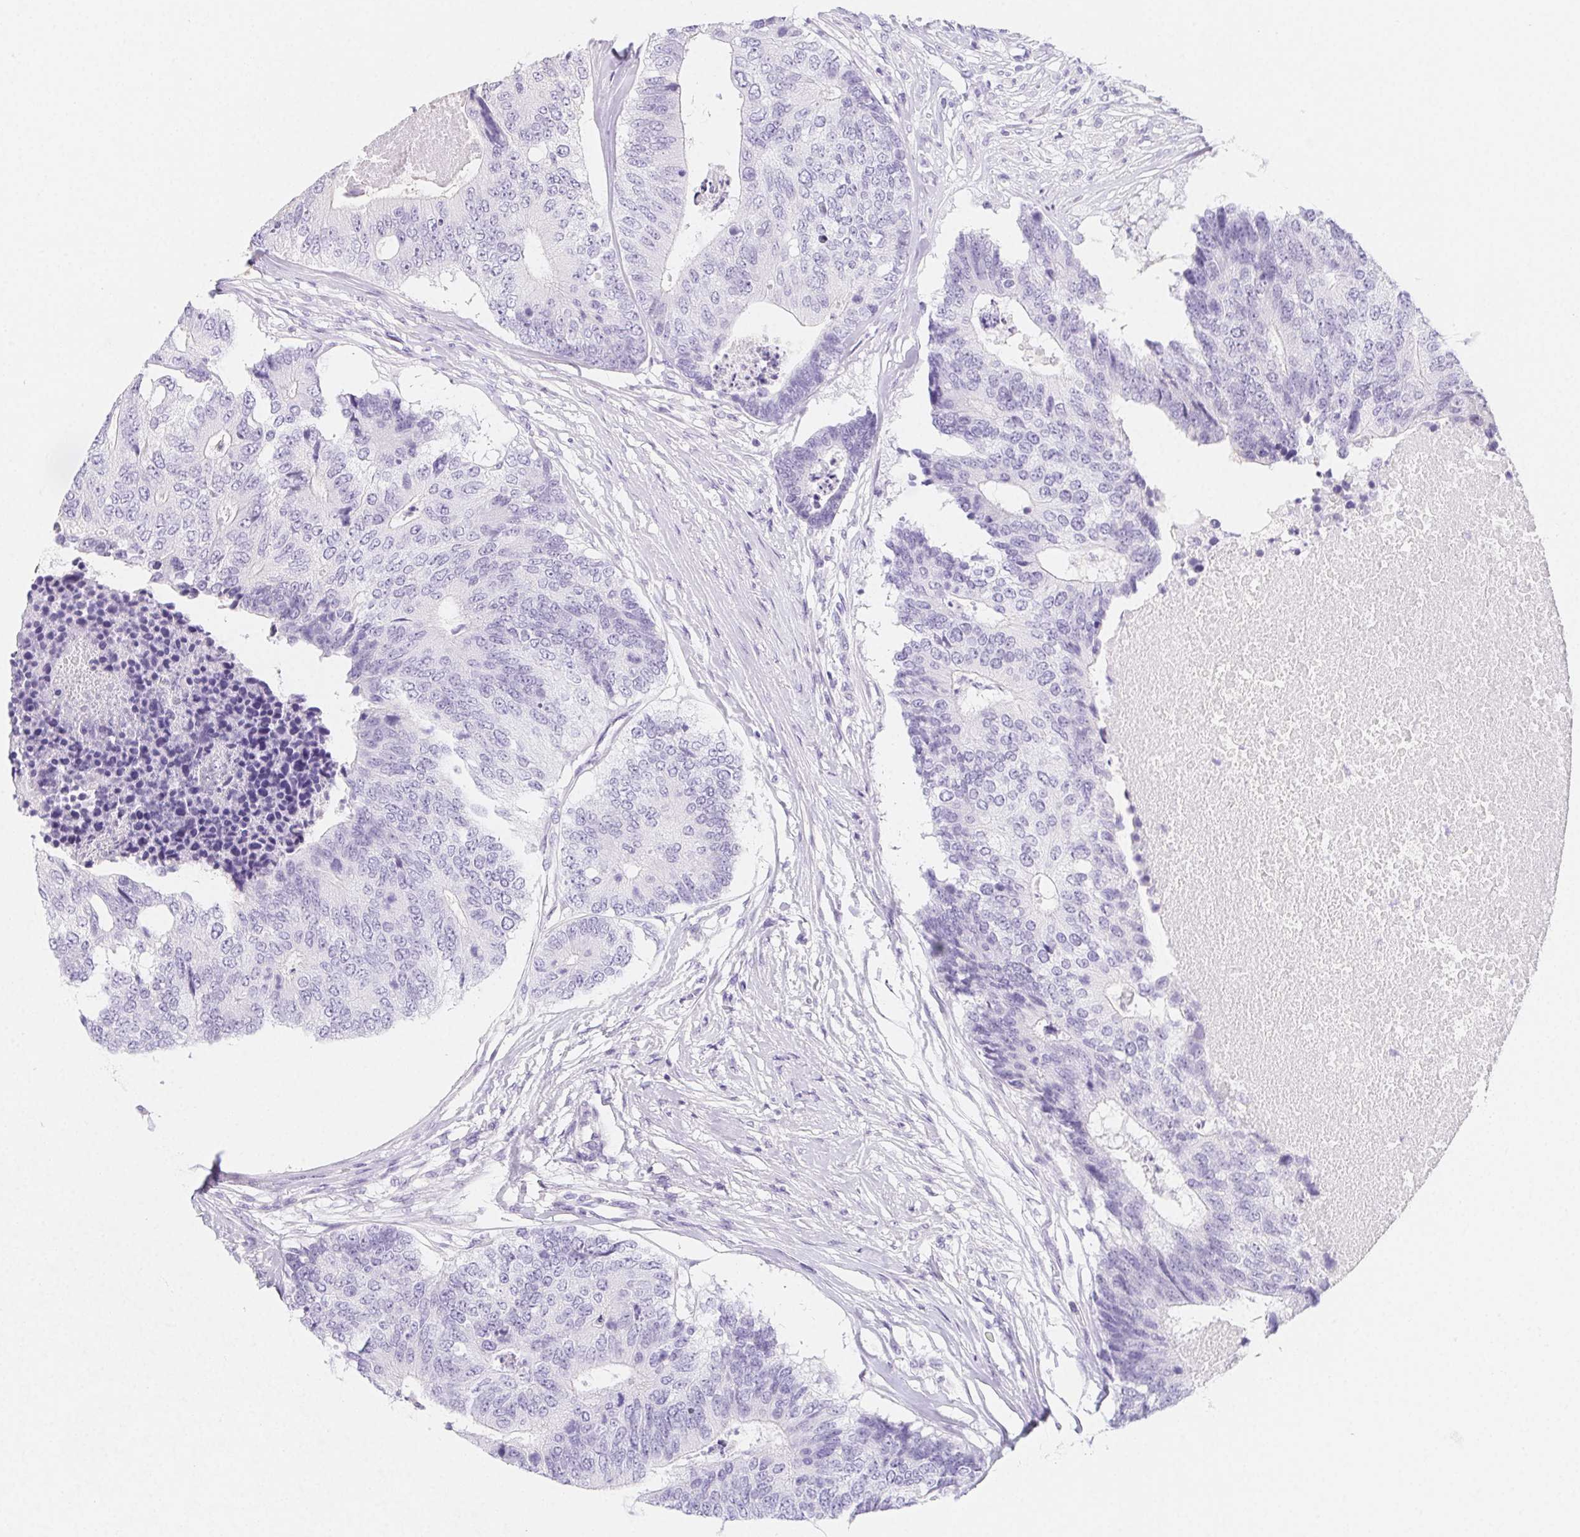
{"staining": {"intensity": "negative", "quantity": "none", "location": "none"}, "tissue": "colorectal cancer", "cell_type": "Tumor cells", "image_type": "cancer", "snomed": [{"axis": "morphology", "description": "Adenocarcinoma, NOS"}, {"axis": "topography", "description": "Colon"}], "caption": "This is an IHC photomicrograph of colorectal cancer. There is no expression in tumor cells.", "gene": "ZBBX", "patient": {"sex": "female", "age": 67}}